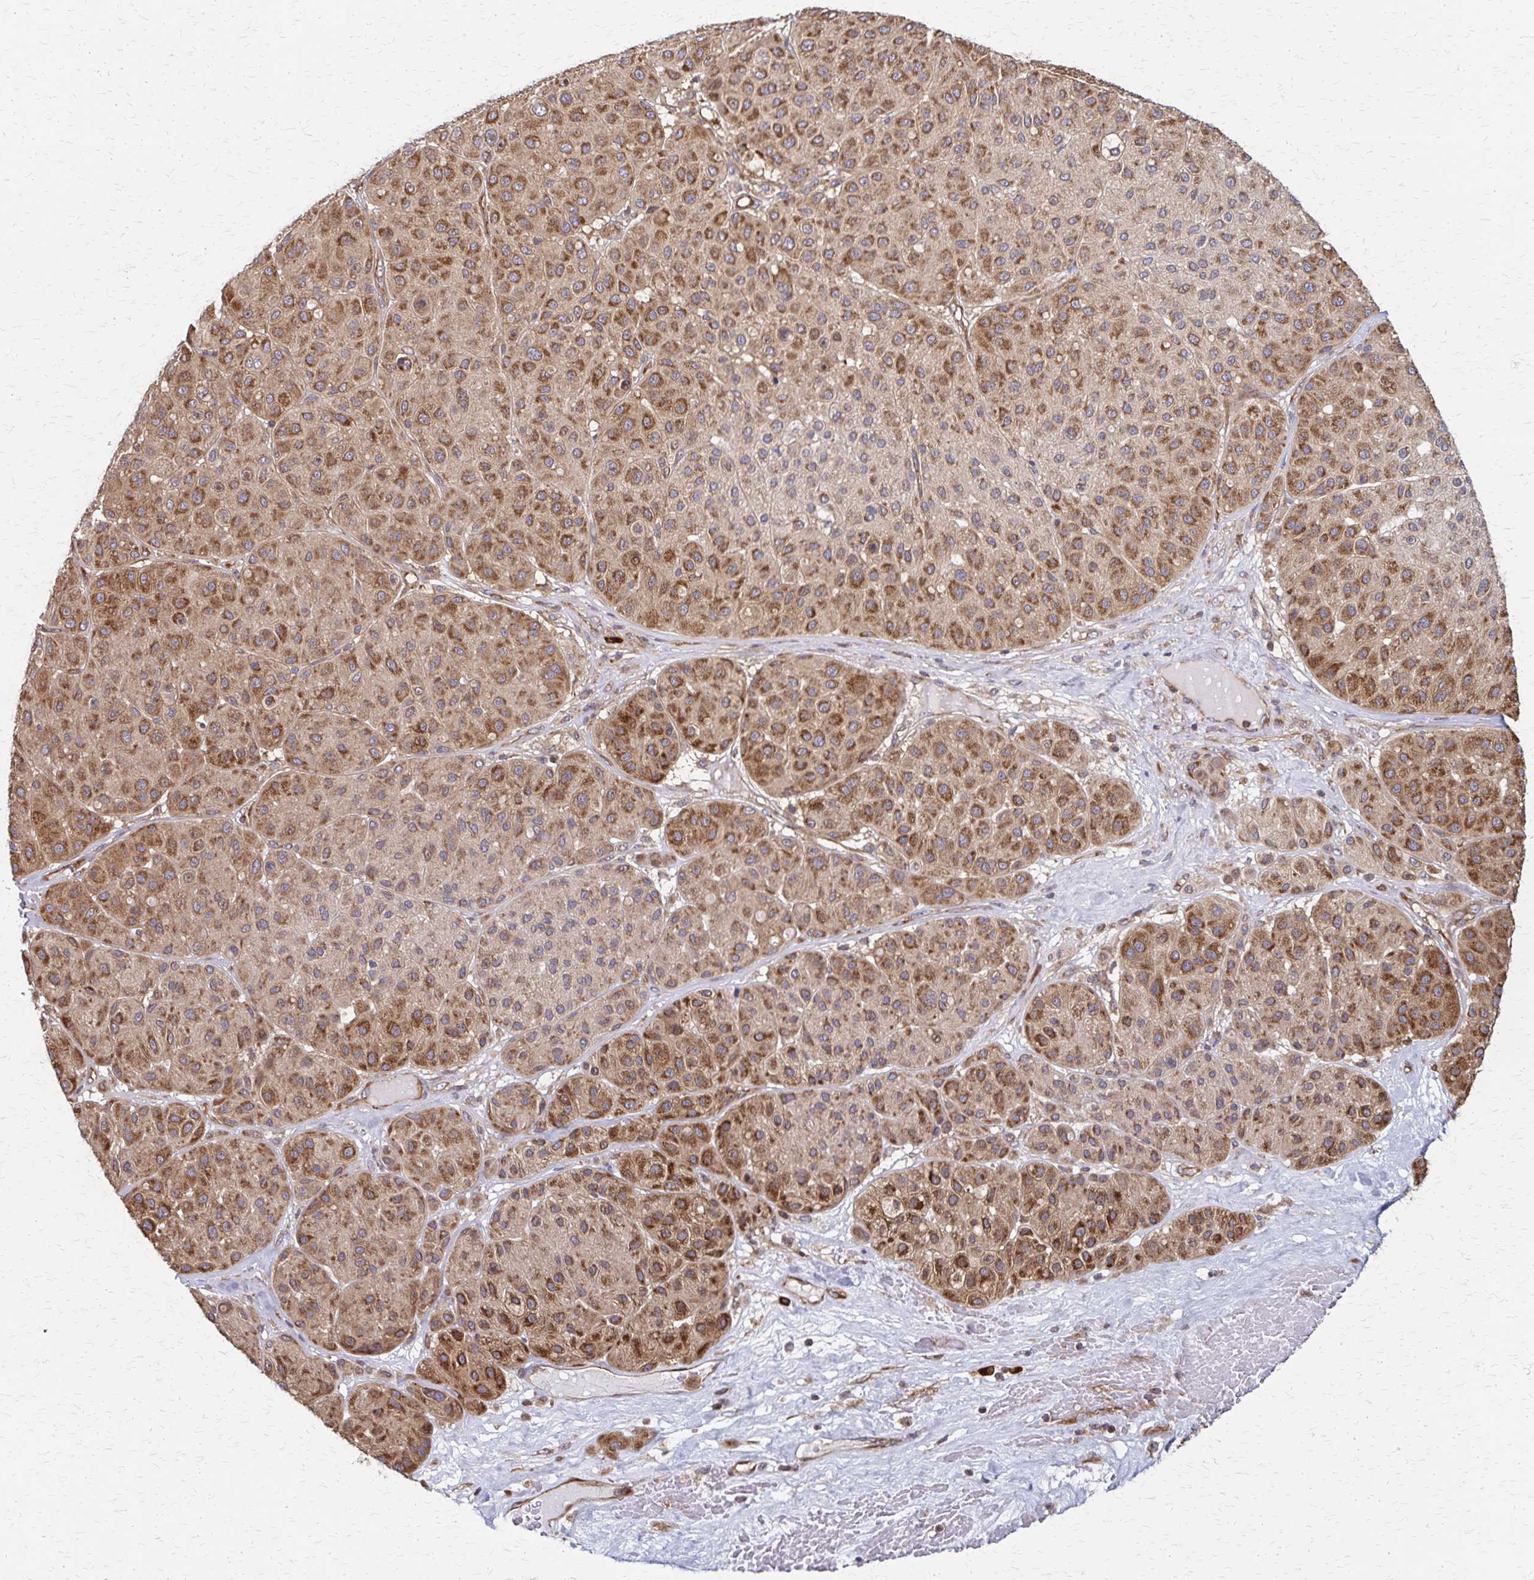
{"staining": {"intensity": "moderate", "quantity": ">75%", "location": "cytoplasmic/membranous"}, "tissue": "melanoma", "cell_type": "Tumor cells", "image_type": "cancer", "snomed": [{"axis": "morphology", "description": "Malignant melanoma, Metastatic site"}, {"axis": "topography", "description": "Smooth muscle"}], "caption": "This histopathology image exhibits immunohistochemistry (IHC) staining of melanoma, with medium moderate cytoplasmic/membranous expression in about >75% of tumor cells.", "gene": "EEF2", "patient": {"sex": "male", "age": 41}}